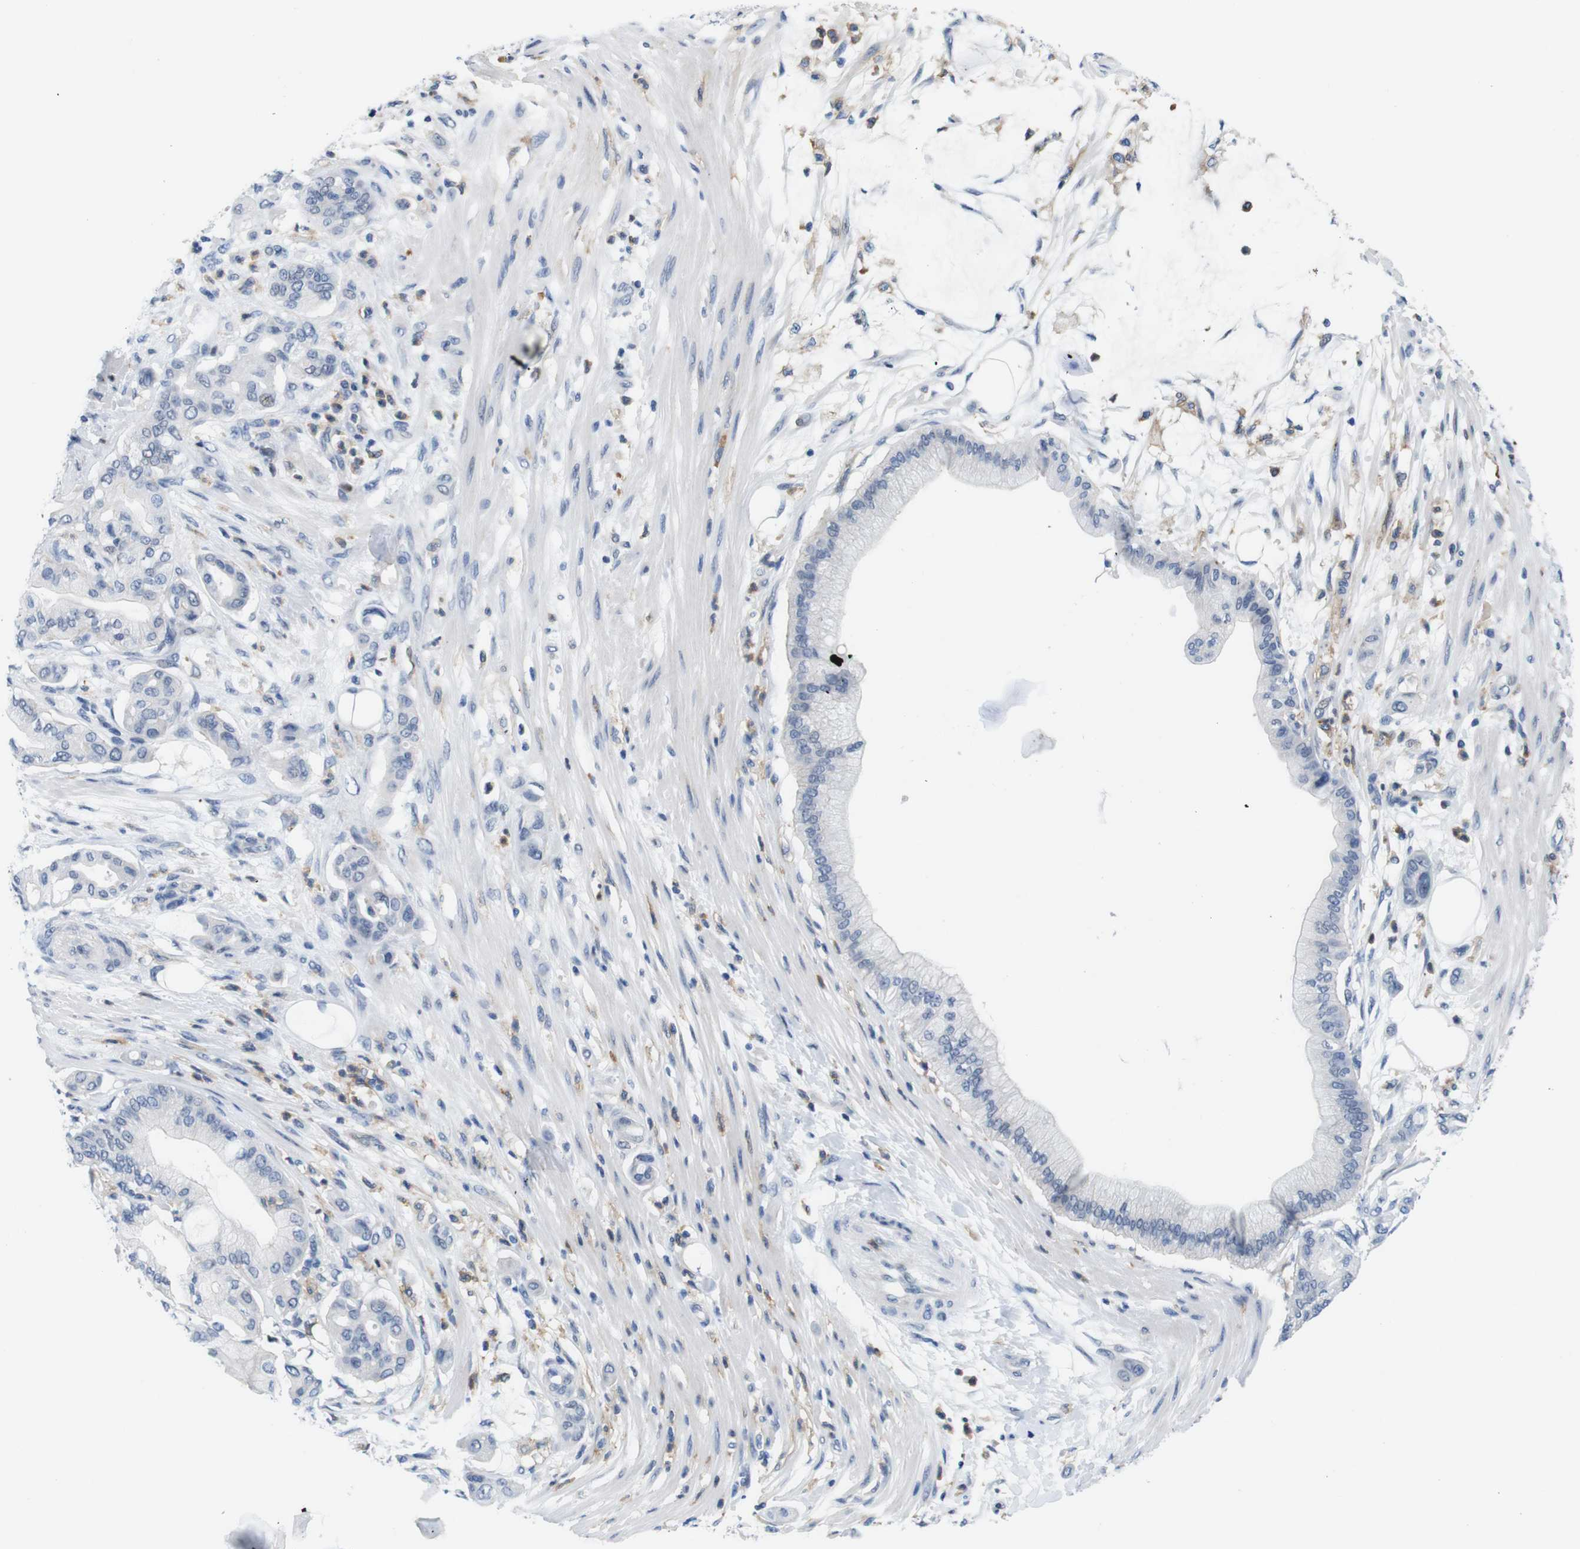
{"staining": {"intensity": "negative", "quantity": "none", "location": "none"}, "tissue": "pancreatic cancer", "cell_type": "Tumor cells", "image_type": "cancer", "snomed": [{"axis": "morphology", "description": "Adenocarcinoma, NOS"}, {"axis": "morphology", "description": "Adenocarcinoma, metastatic, NOS"}, {"axis": "topography", "description": "Lymph node"}, {"axis": "topography", "description": "Pancreas"}, {"axis": "topography", "description": "Duodenum"}], "caption": "High magnification brightfield microscopy of pancreatic metastatic adenocarcinoma stained with DAB (3,3'-diaminobenzidine) (brown) and counterstained with hematoxylin (blue): tumor cells show no significant staining. (DAB immunohistochemistry with hematoxylin counter stain).", "gene": "CD300C", "patient": {"sex": "female", "age": 64}}